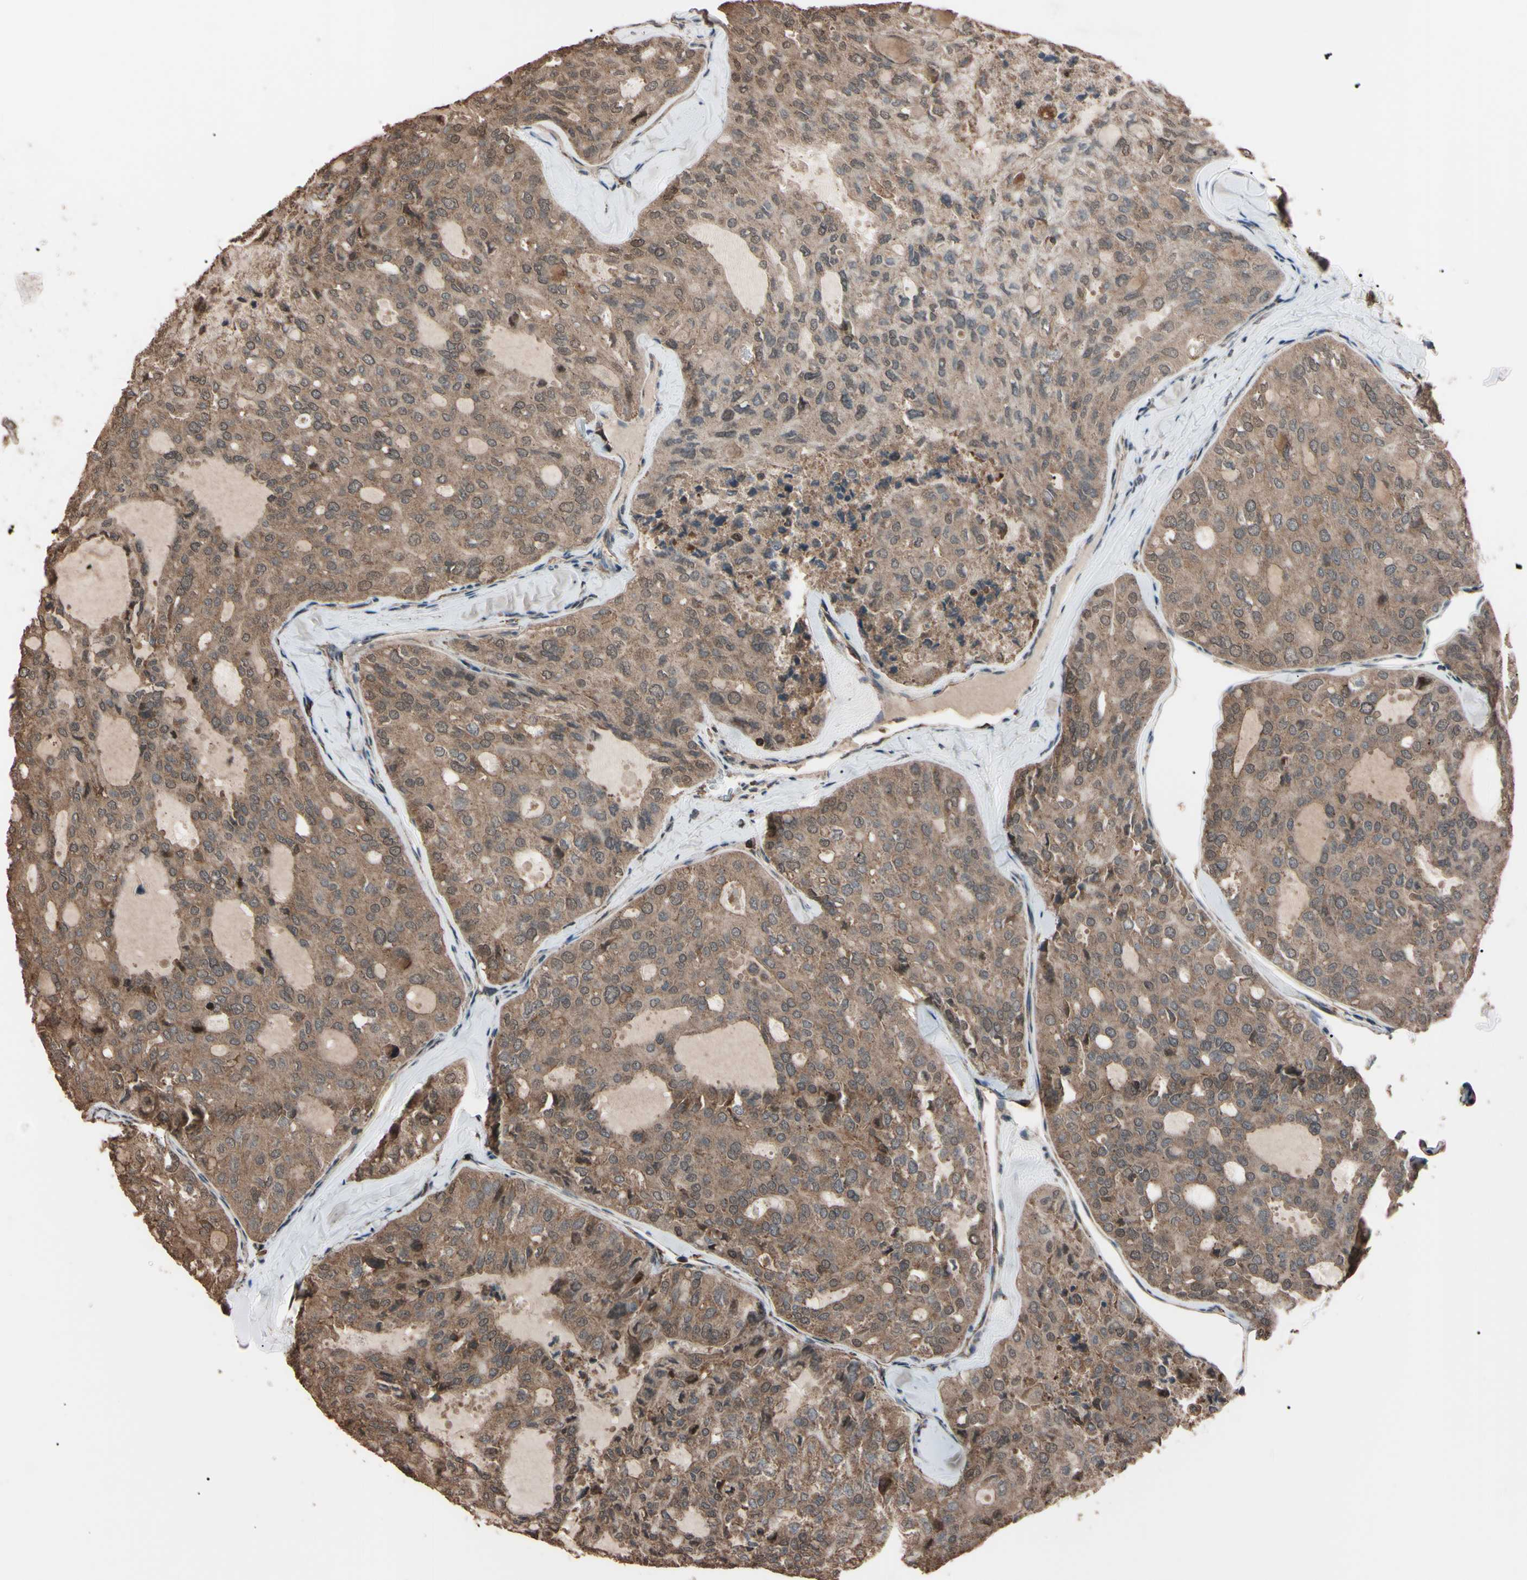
{"staining": {"intensity": "weak", "quantity": ">75%", "location": "cytoplasmic/membranous"}, "tissue": "thyroid cancer", "cell_type": "Tumor cells", "image_type": "cancer", "snomed": [{"axis": "morphology", "description": "Follicular adenoma carcinoma, NOS"}, {"axis": "topography", "description": "Thyroid gland"}], "caption": "There is low levels of weak cytoplasmic/membranous expression in tumor cells of thyroid cancer (follicular adenoma carcinoma), as demonstrated by immunohistochemical staining (brown color).", "gene": "TNFRSF1A", "patient": {"sex": "male", "age": 75}}